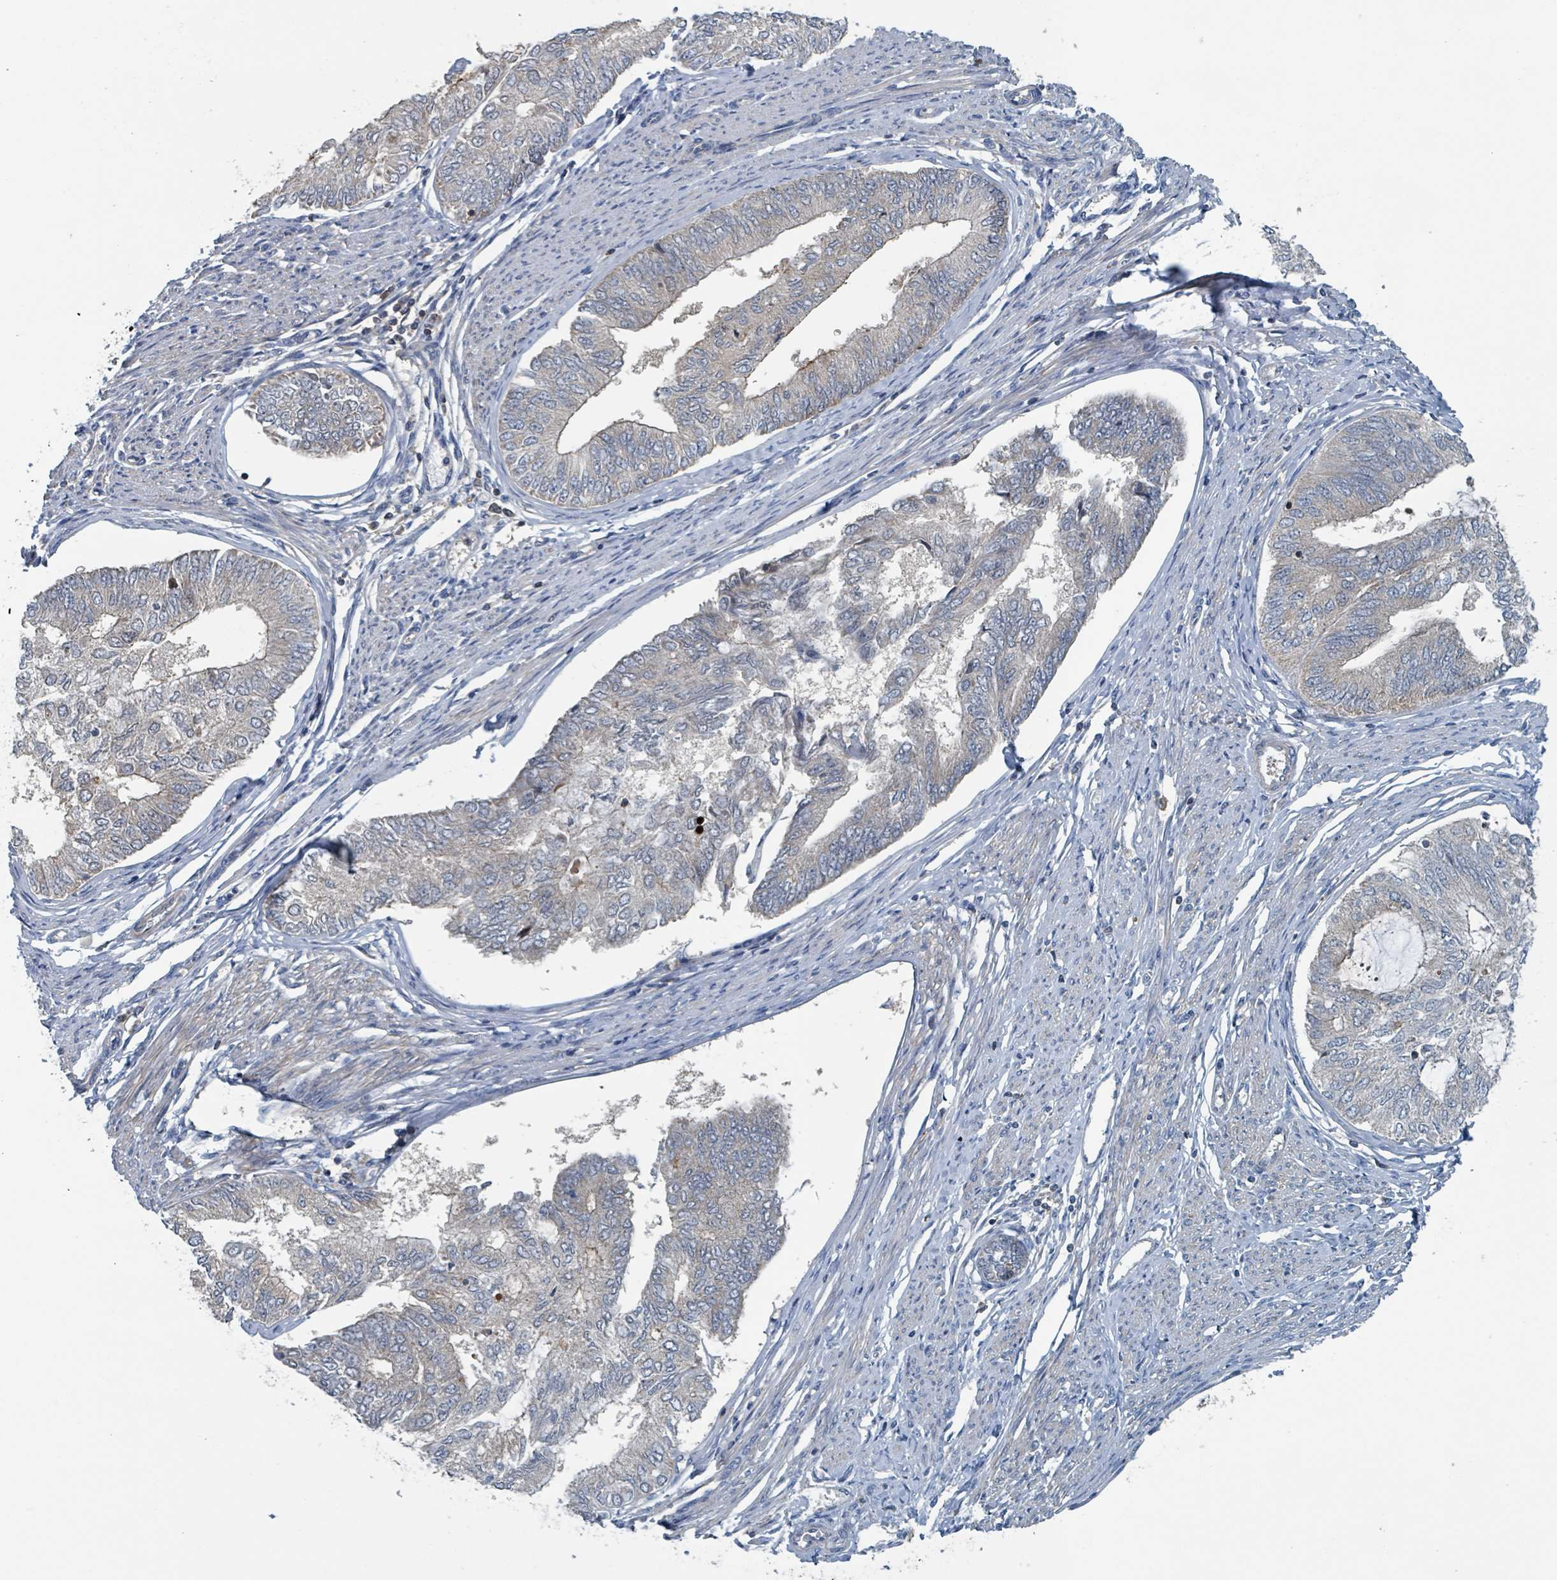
{"staining": {"intensity": "negative", "quantity": "none", "location": "none"}, "tissue": "endometrial cancer", "cell_type": "Tumor cells", "image_type": "cancer", "snomed": [{"axis": "morphology", "description": "Adenocarcinoma, NOS"}, {"axis": "topography", "description": "Endometrium"}], "caption": "Immunohistochemistry image of neoplastic tissue: human endometrial cancer stained with DAB shows no significant protein positivity in tumor cells. Brightfield microscopy of IHC stained with DAB (3,3'-diaminobenzidine) (brown) and hematoxylin (blue), captured at high magnification.", "gene": "ACBD4", "patient": {"sex": "female", "age": 68}}